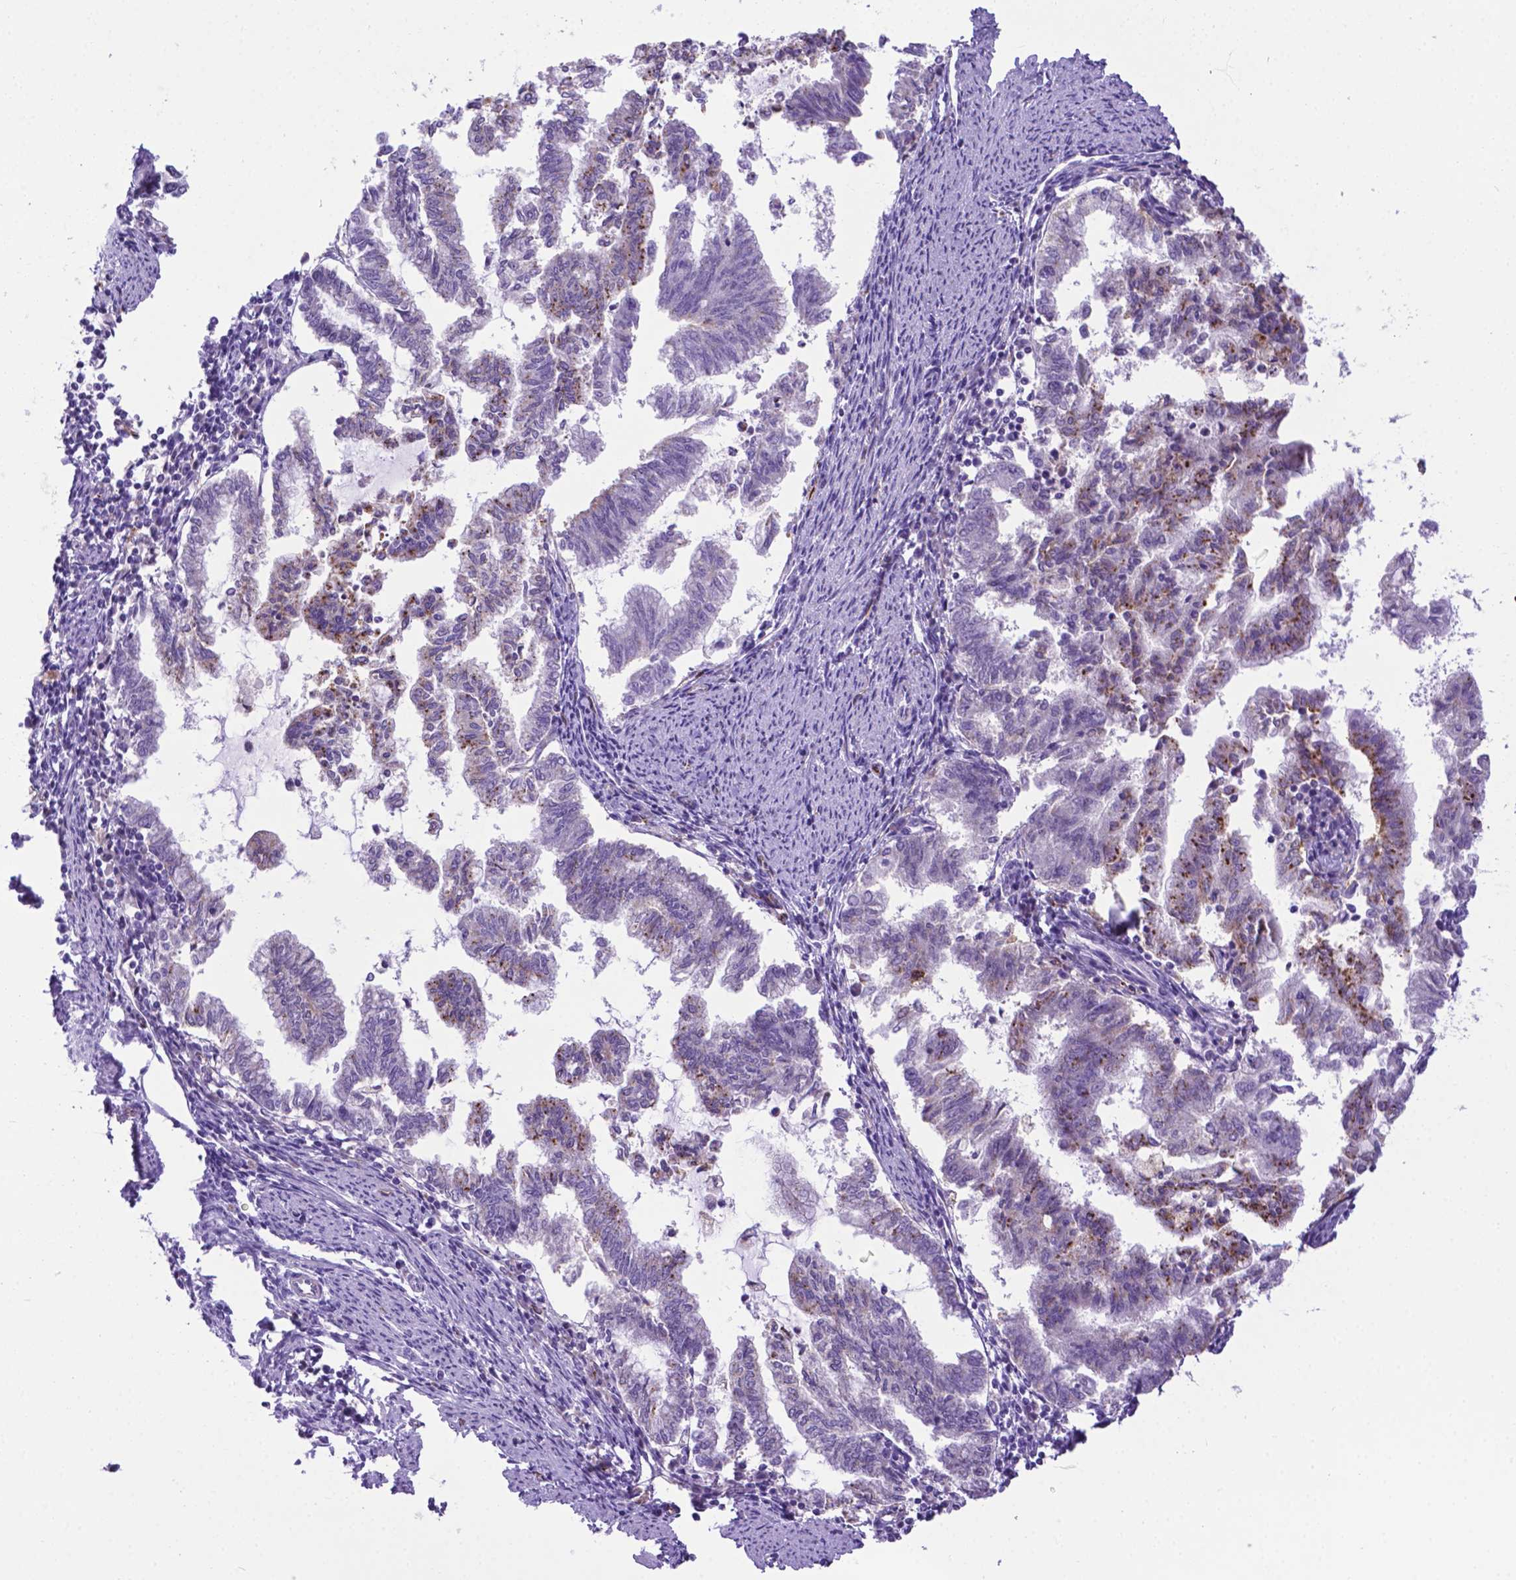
{"staining": {"intensity": "strong", "quantity": "25%-75%", "location": "cytoplasmic/membranous"}, "tissue": "endometrial cancer", "cell_type": "Tumor cells", "image_type": "cancer", "snomed": [{"axis": "morphology", "description": "Adenocarcinoma, NOS"}, {"axis": "topography", "description": "Endometrium"}], "caption": "This micrograph shows immunohistochemistry (IHC) staining of endometrial cancer (adenocarcinoma), with high strong cytoplasmic/membranous staining in about 25%-75% of tumor cells.", "gene": "LZTR1", "patient": {"sex": "female", "age": 79}}